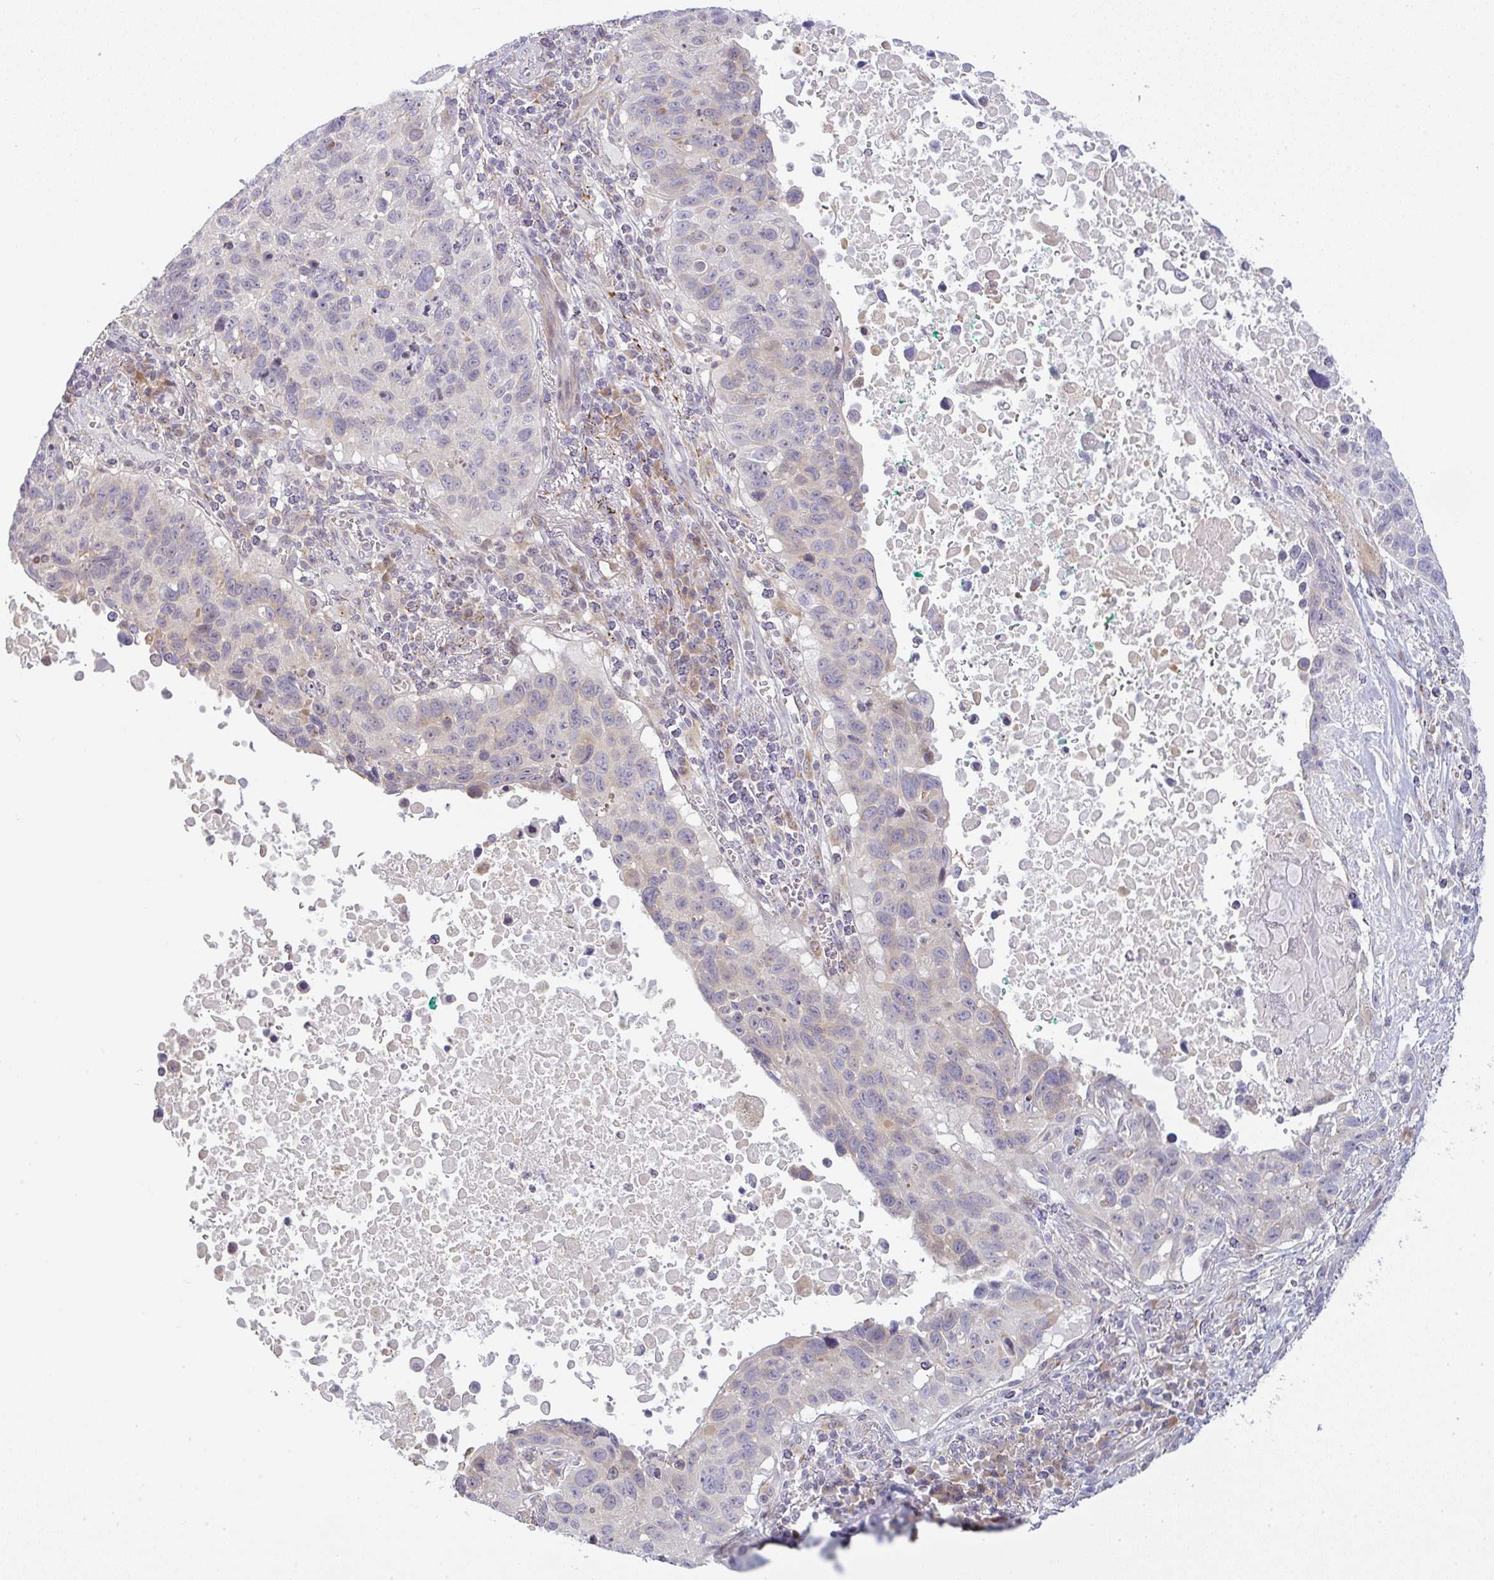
{"staining": {"intensity": "negative", "quantity": "none", "location": "none"}, "tissue": "lung cancer", "cell_type": "Tumor cells", "image_type": "cancer", "snomed": [{"axis": "morphology", "description": "Squamous cell carcinoma, NOS"}, {"axis": "topography", "description": "Lung"}], "caption": "Squamous cell carcinoma (lung) was stained to show a protein in brown. There is no significant expression in tumor cells. The staining was performed using DAB (3,3'-diaminobenzidine) to visualize the protein expression in brown, while the nuclei were stained in blue with hematoxylin (Magnification: 20x).", "gene": "MOB1A", "patient": {"sex": "male", "age": 66}}